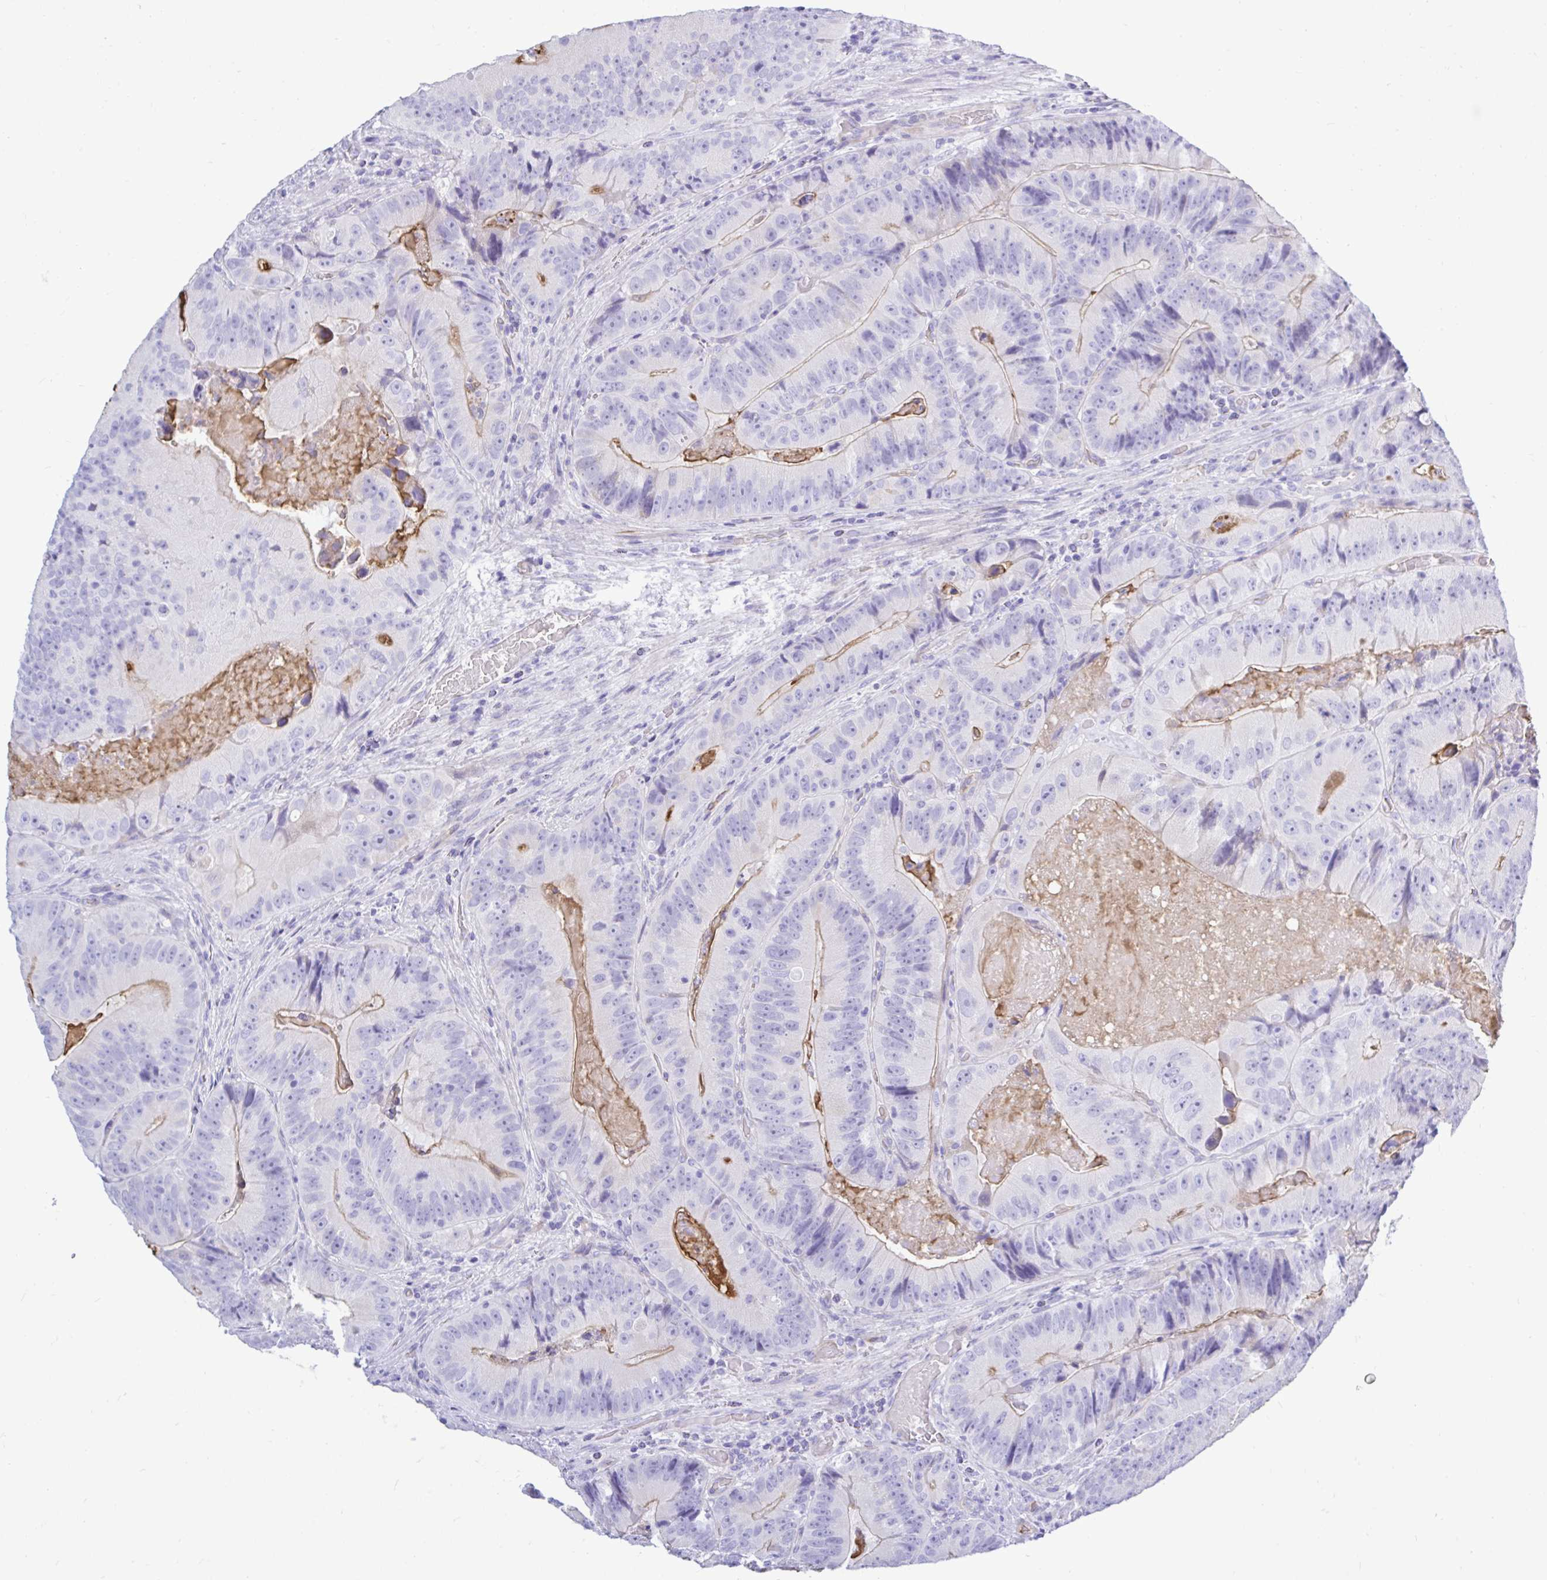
{"staining": {"intensity": "negative", "quantity": "none", "location": "none"}, "tissue": "colorectal cancer", "cell_type": "Tumor cells", "image_type": "cancer", "snomed": [{"axis": "morphology", "description": "Adenocarcinoma, NOS"}, {"axis": "topography", "description": "Colon"}], "caption": "Colorectal adenocarcinoma was stained to show a protein in brown. There is no significant staining in tumor cells. (Immunohistochemistry (ihc), brightfield microscopy, high magnification).", "gene": "ABCG2", "patient": {"sex": "female", "age": 86}}